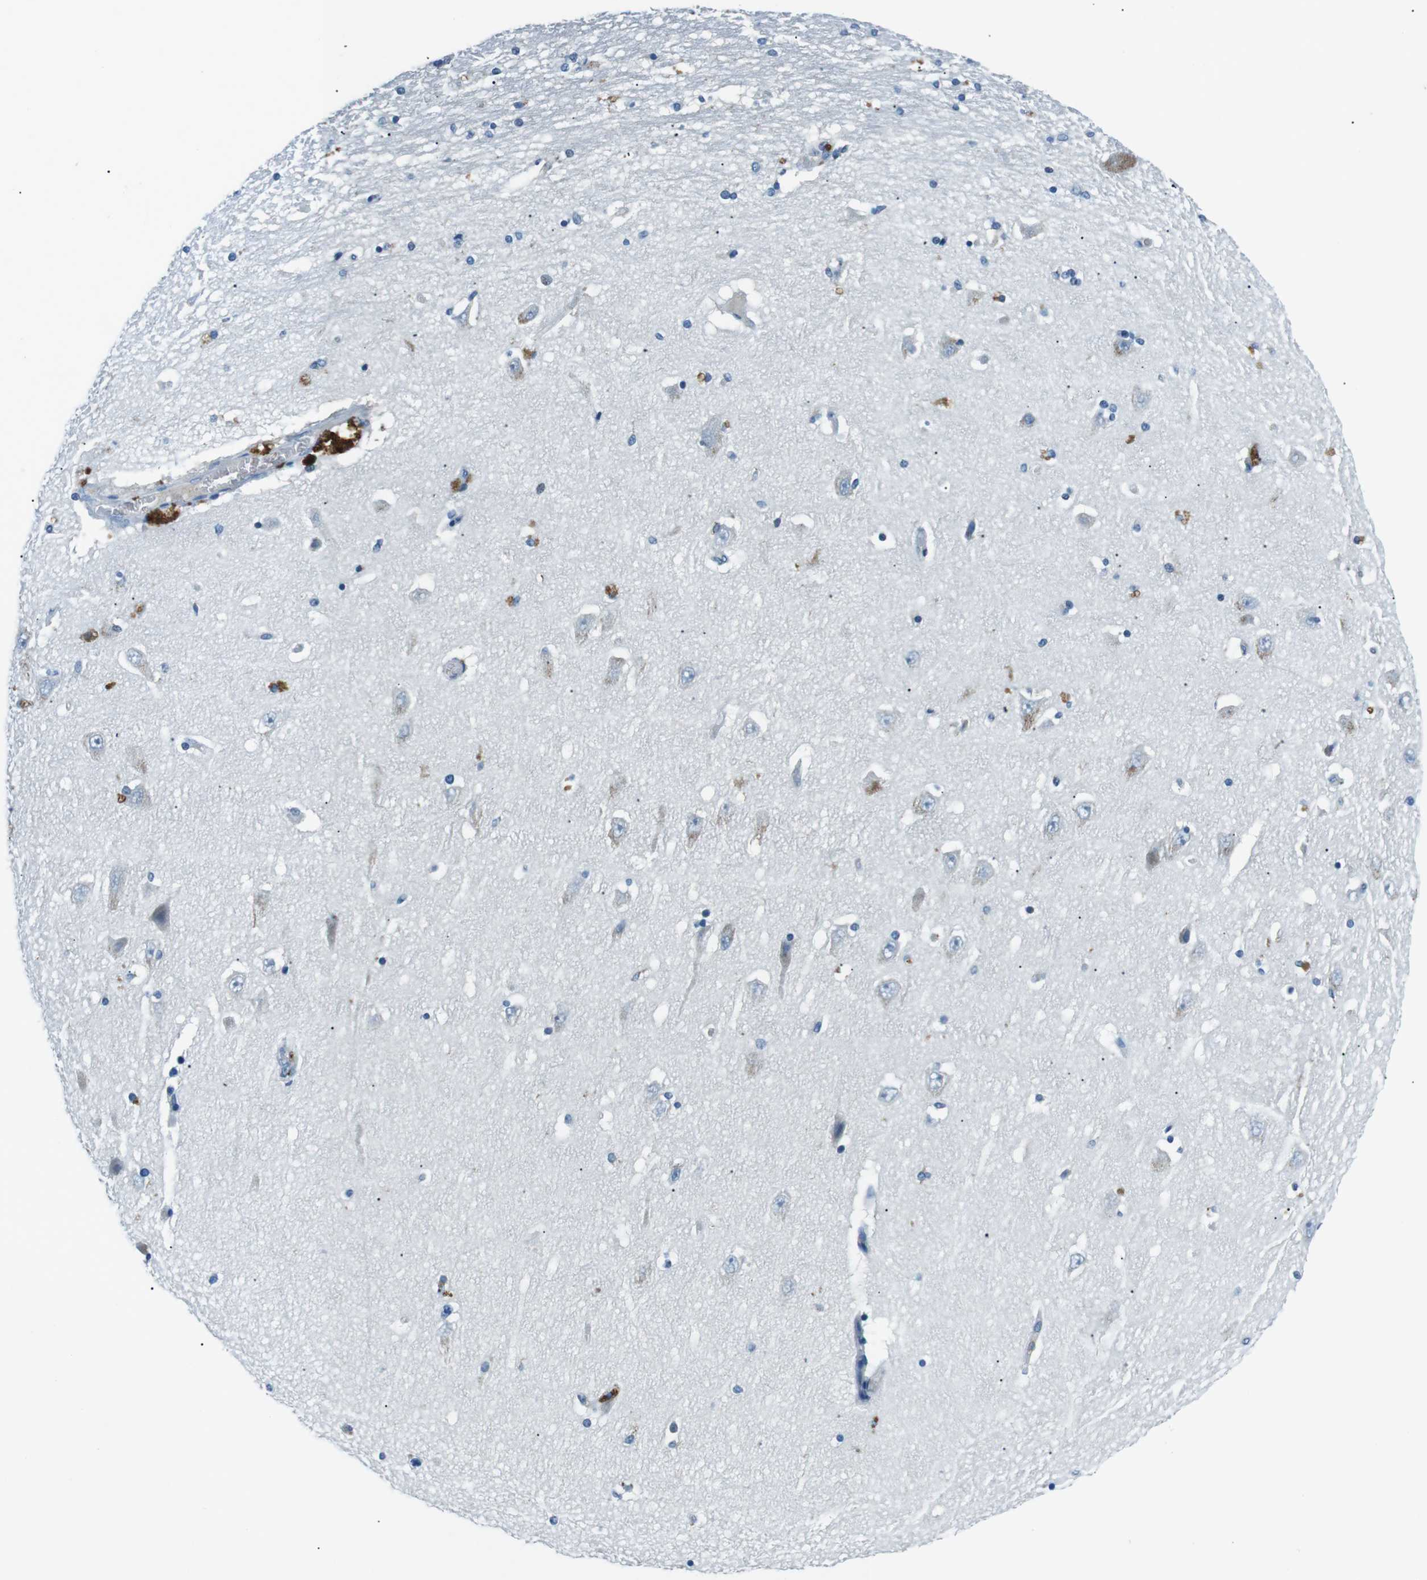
{"staining": {"intensity": "moderate", "quantity": "<25%", "location": "cytoplasmic/membranous"}, "tissue": "hippocampus", "cell_type": "Glial cells", "image_type": "normal", "snomed": [{"axis": "morphology", "description": "Normal tissue, NOS"}, {"axis": "topography", "description": "Hippocampus"}], "caption": "This photomicrograph displays IHC staining of benign hippocampus, with low moderate cytoplasmic/membranous staining in approximately <25% of glial cells.", "gene": "ST6GAL1", "patient": {"sex": "female", "age": 54}}